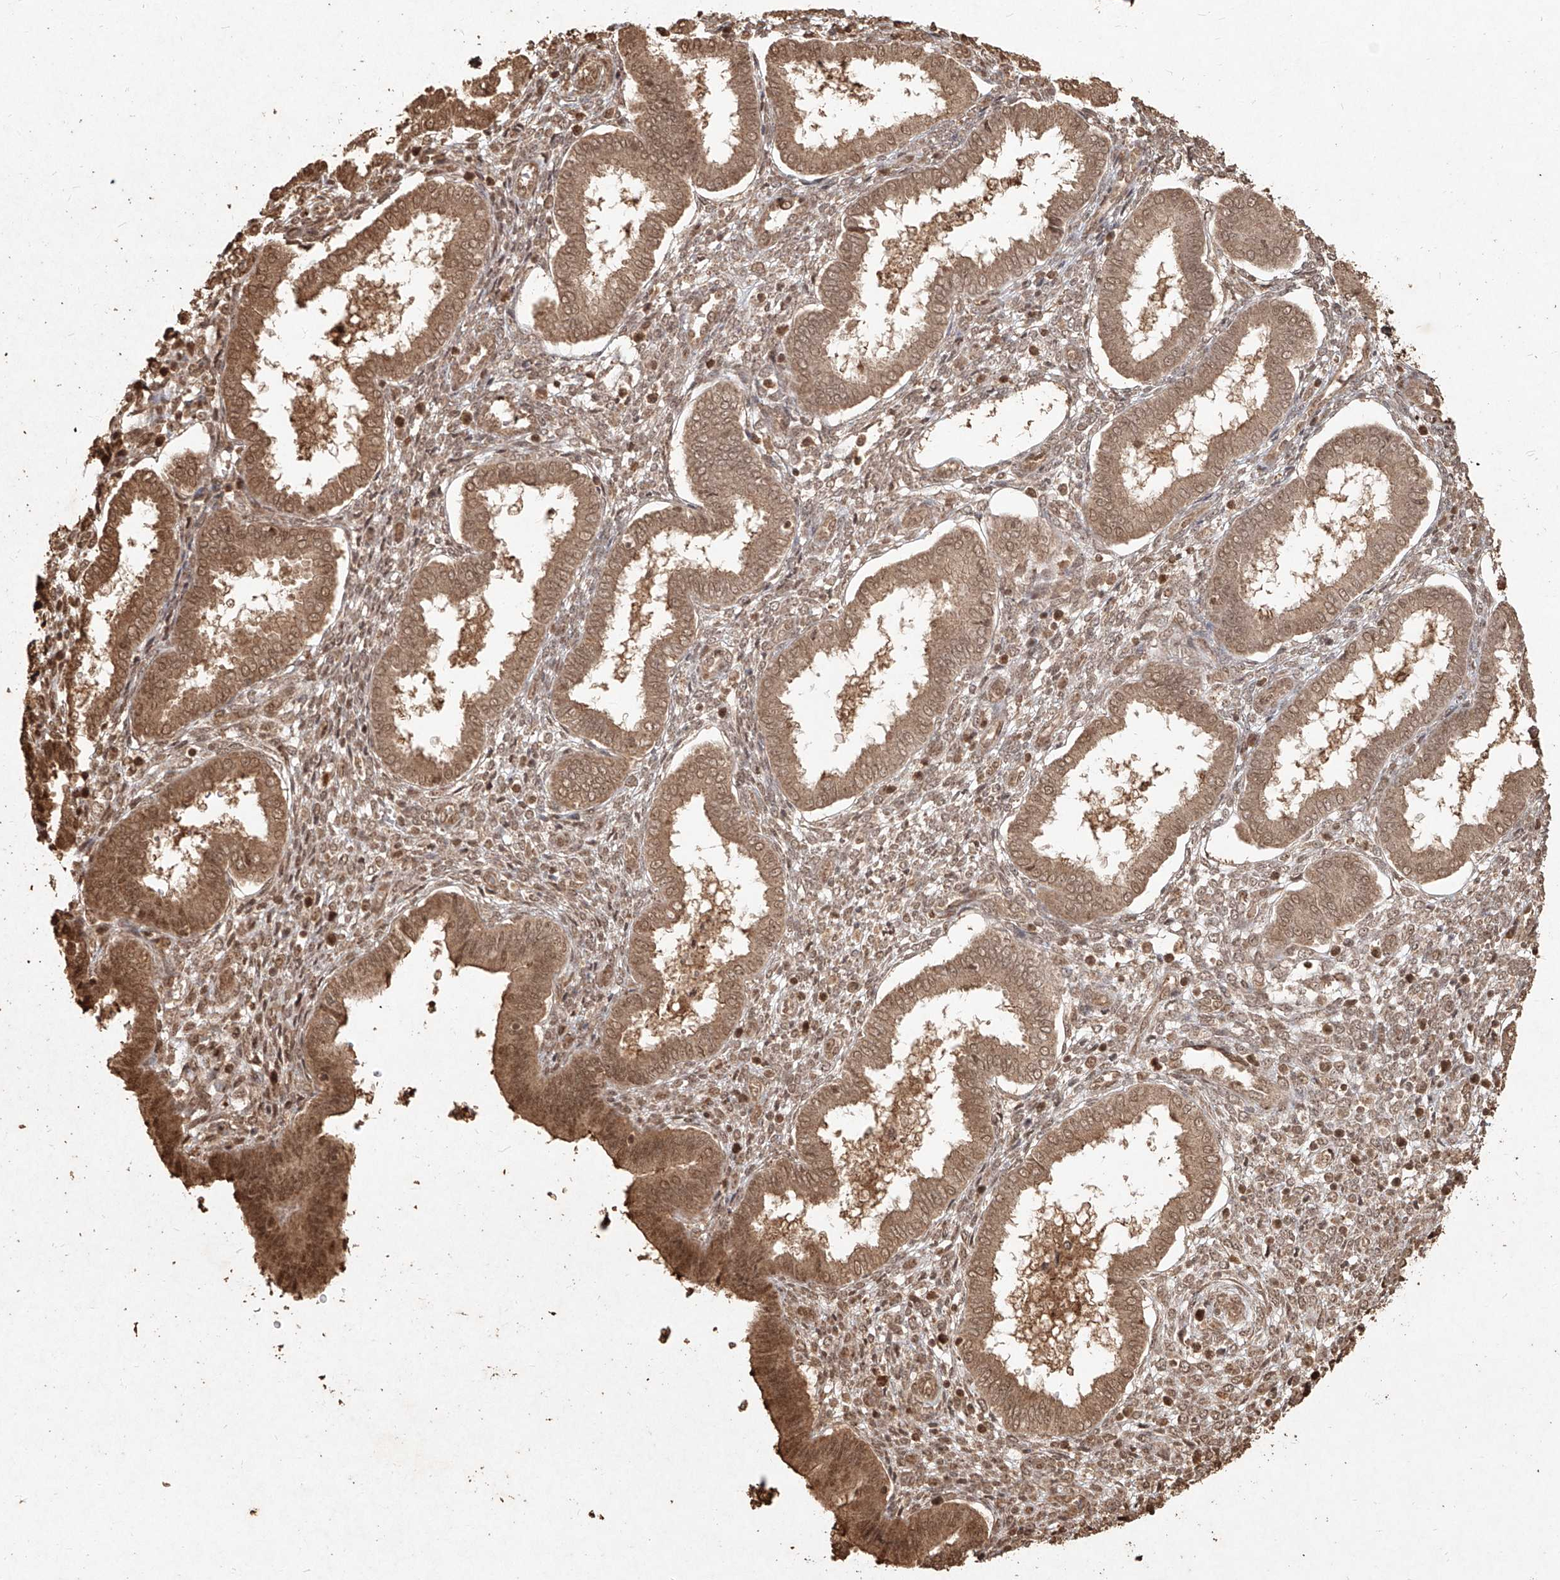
{"staining": {"intensity": "moderate", "quantity": ">75%", "location": "cytoplasmic/membranous"}, "tissue": "endometrium", "cell_type": "Cells in endometrial stroma", "image_type": "normal", "snomed": [{"axis": "morphology", "description": "Normal tissue, NOS"}, {"axis": "topography", "description": "Endometrium"}], "caption": "Immunohistochemistry (DAB (3,3'-diaminobenzidine)) staining of unremarkable human endometrium displays moderate cytoplasmic/membranous protein positivity in approximately >75% of cells in endometrial stroma.", "gene": "UBE2K", "patient": {"sex": "female", "age": 24}}